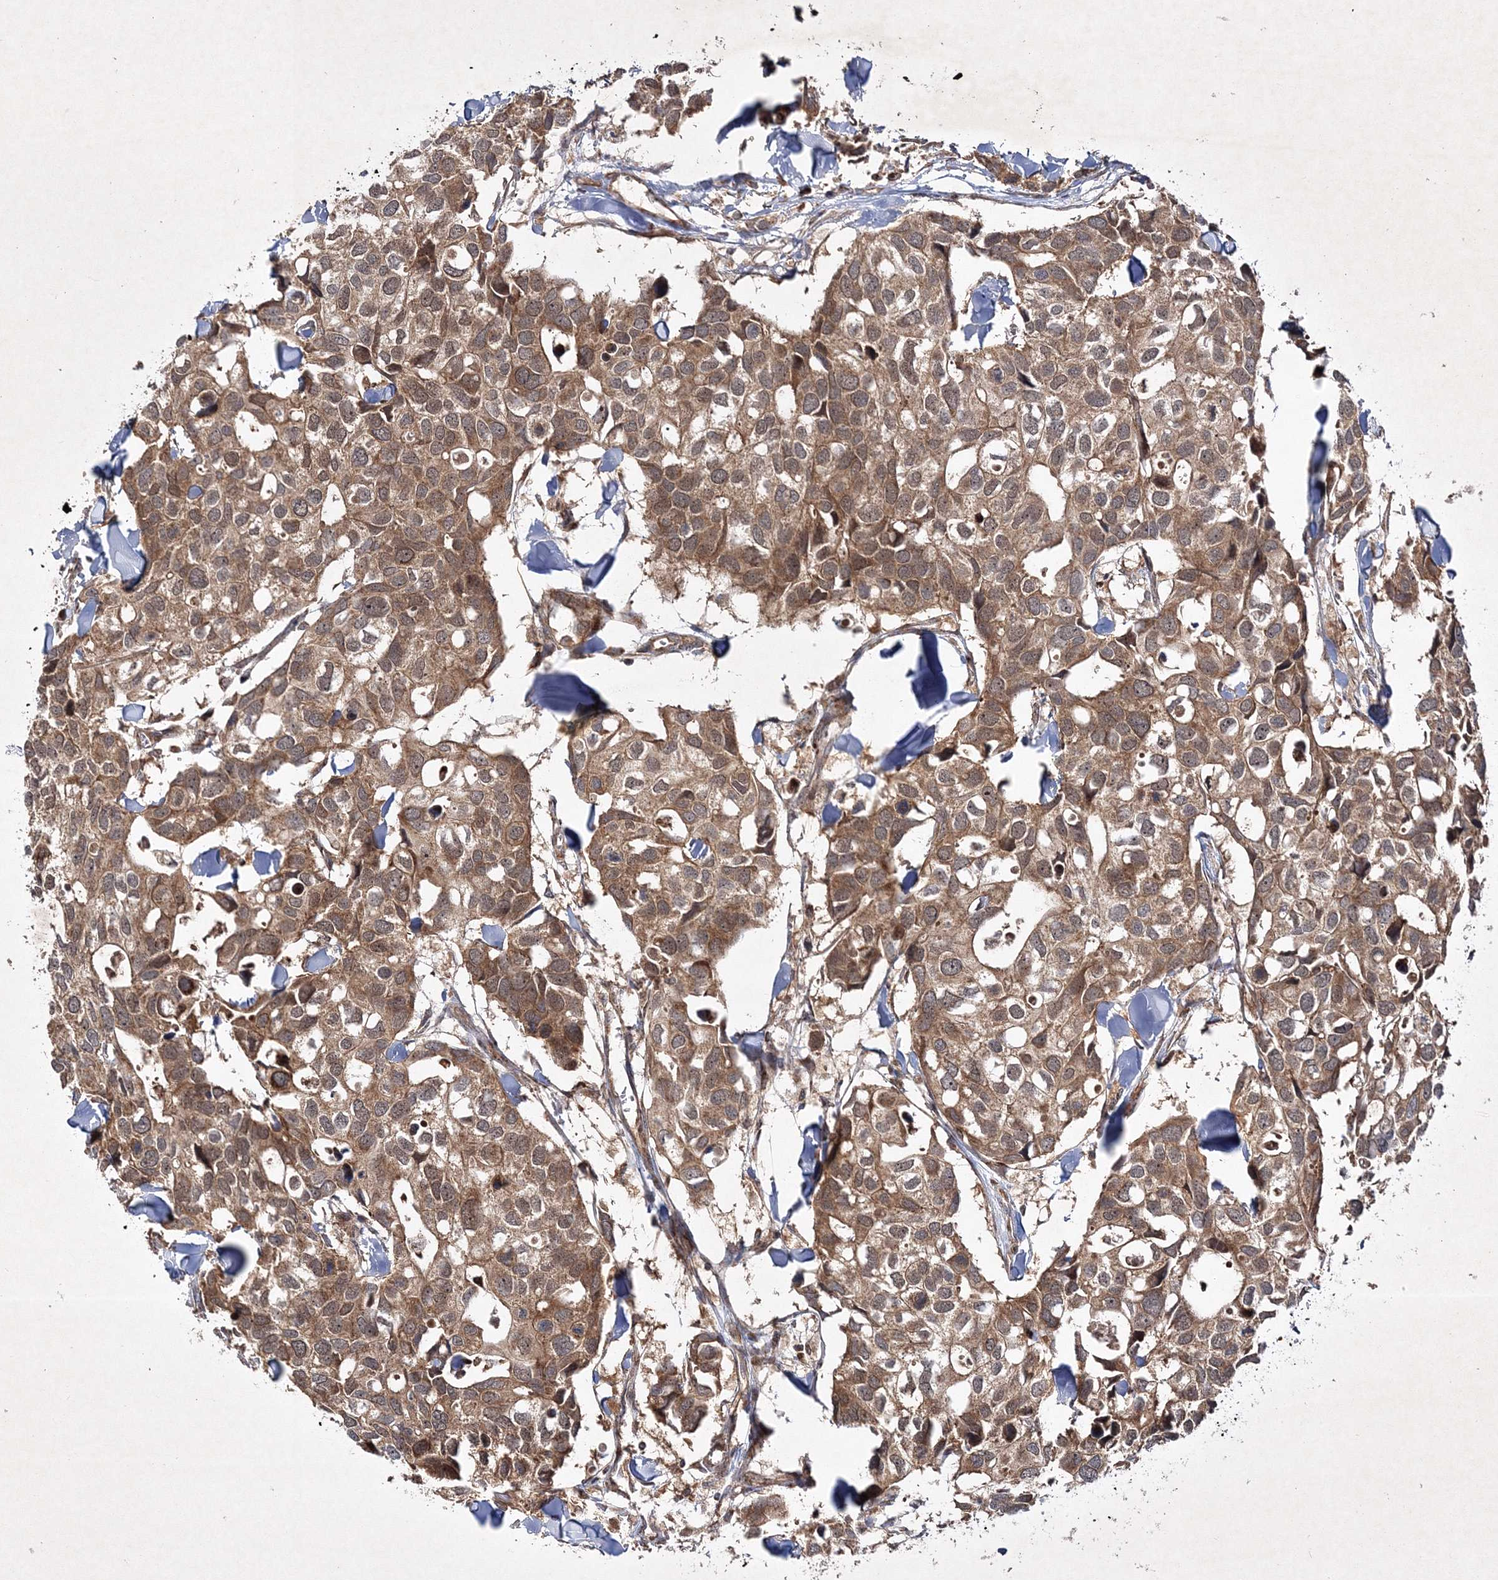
{"staining": {"intensity": "moderate", "quantity": ">75%", "location": "cytoplasmic/membranous,nuclear"}, "tissue": "breast cancer", "cell_type": "Tumor cells", "image_type": "cancer", "snomed": [{"axis": "morphology", "description": "Duct carcinoma"}, {"axis": "topography", "description": "Breast"}], "caption": "A brown stain shows moderate cytoplasmic/membranous and nuclear staining of a protein in breast cancer (infiltrating ductal carcinoma) tumor cells. (IHC, brightfield microscopy, high magnification).", "gene": "SCRN3", "patient": {"sex": "female", "age": 83}}